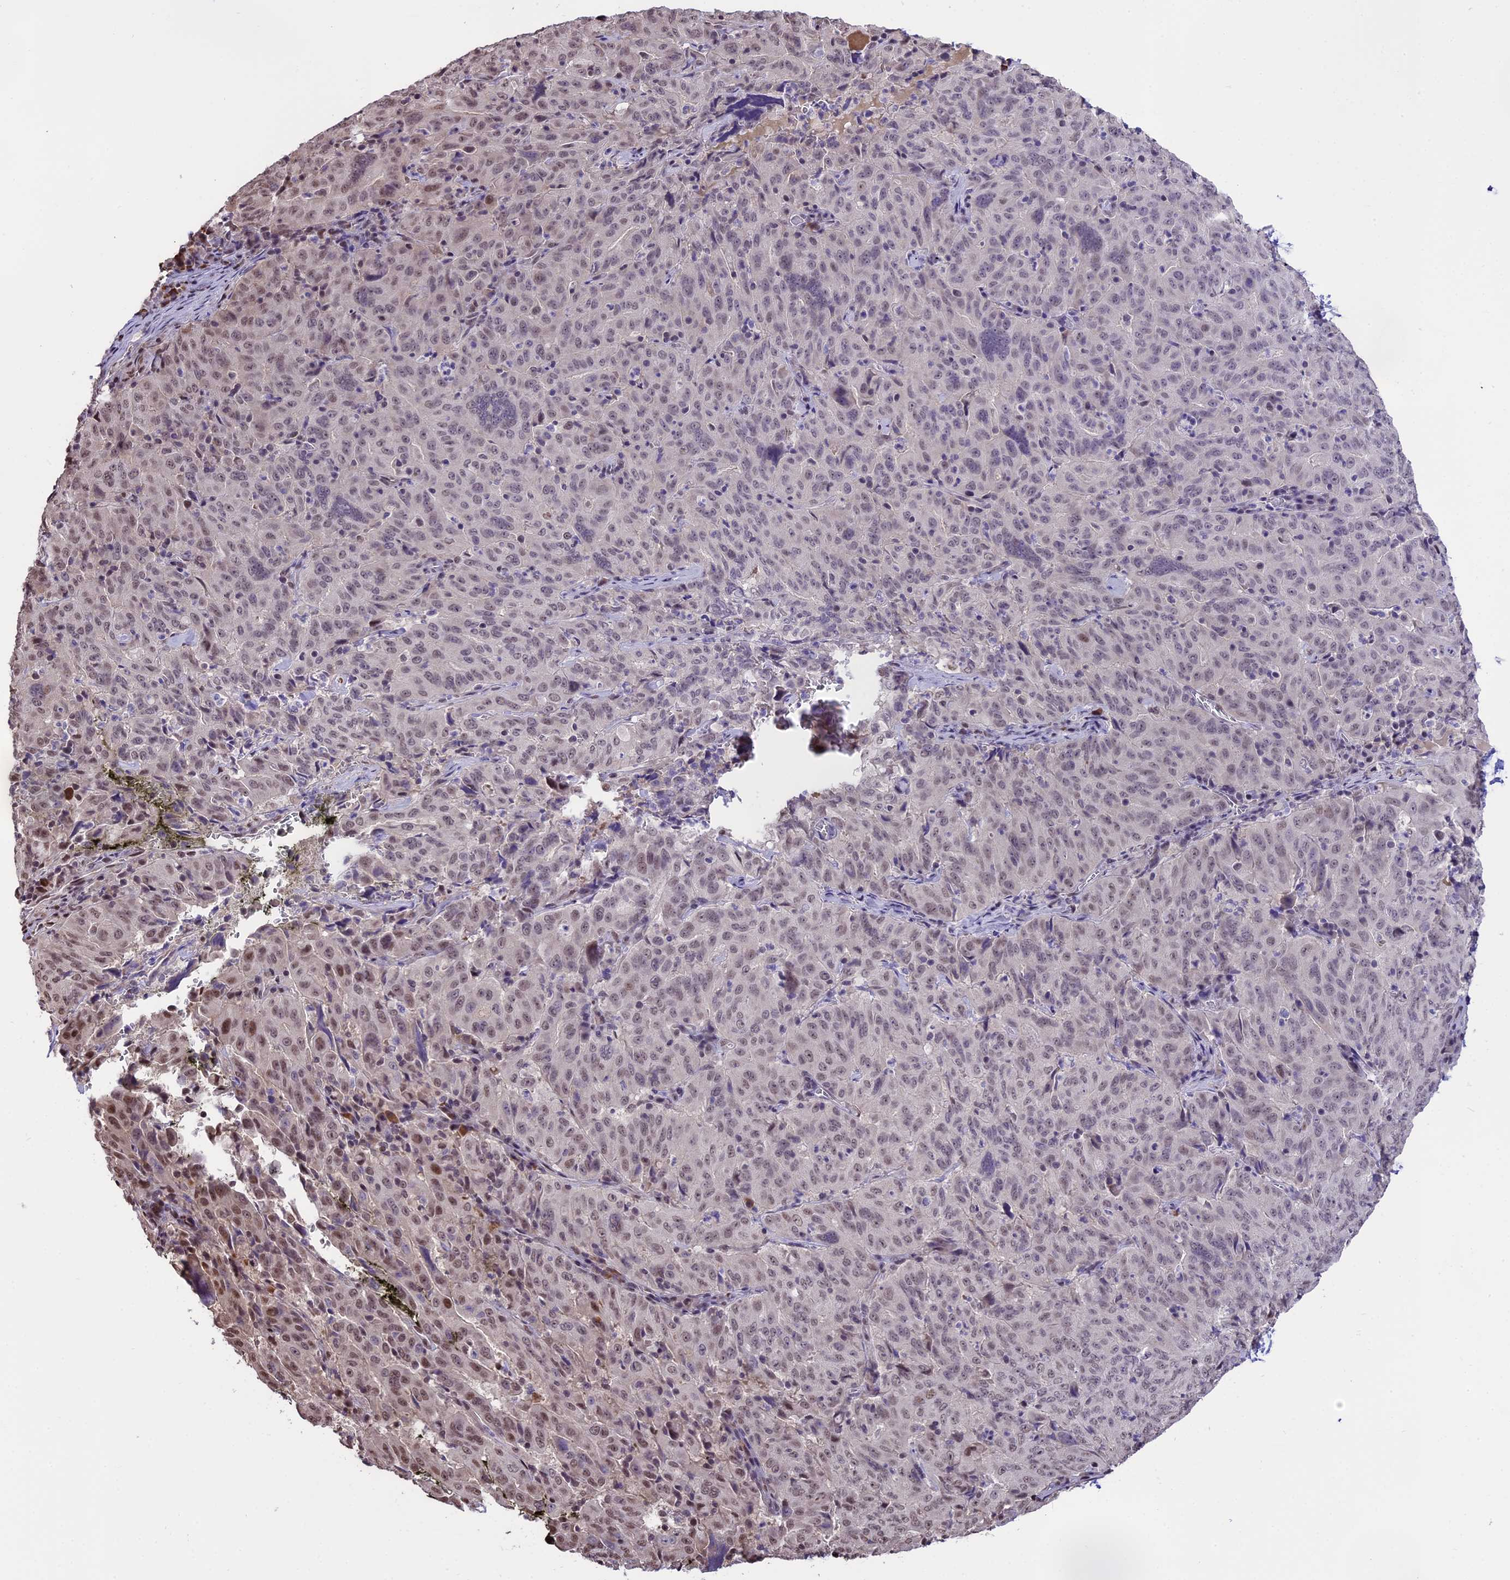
{"staining": {"intensity": "weak", "quantity": "25%-75%", "location": "nuclear"}, "tissue": "pancreatic cancer", "cell_type": "Tumor cells", "image_type": "cancer", "snomed": [{"axis": "morphology", "description": "Adenocarcinoma, NOS"}, {"axis": "topography", "description": "Pancreas"}], "caption": "A low amount of weak nuclear expression is appreciated in about 25%-75% of tumor cells in adenocarcinoma (pancreatic) tissue.", "gene": "POLR3E", "patient": {"sex": "male", "age": 63}}